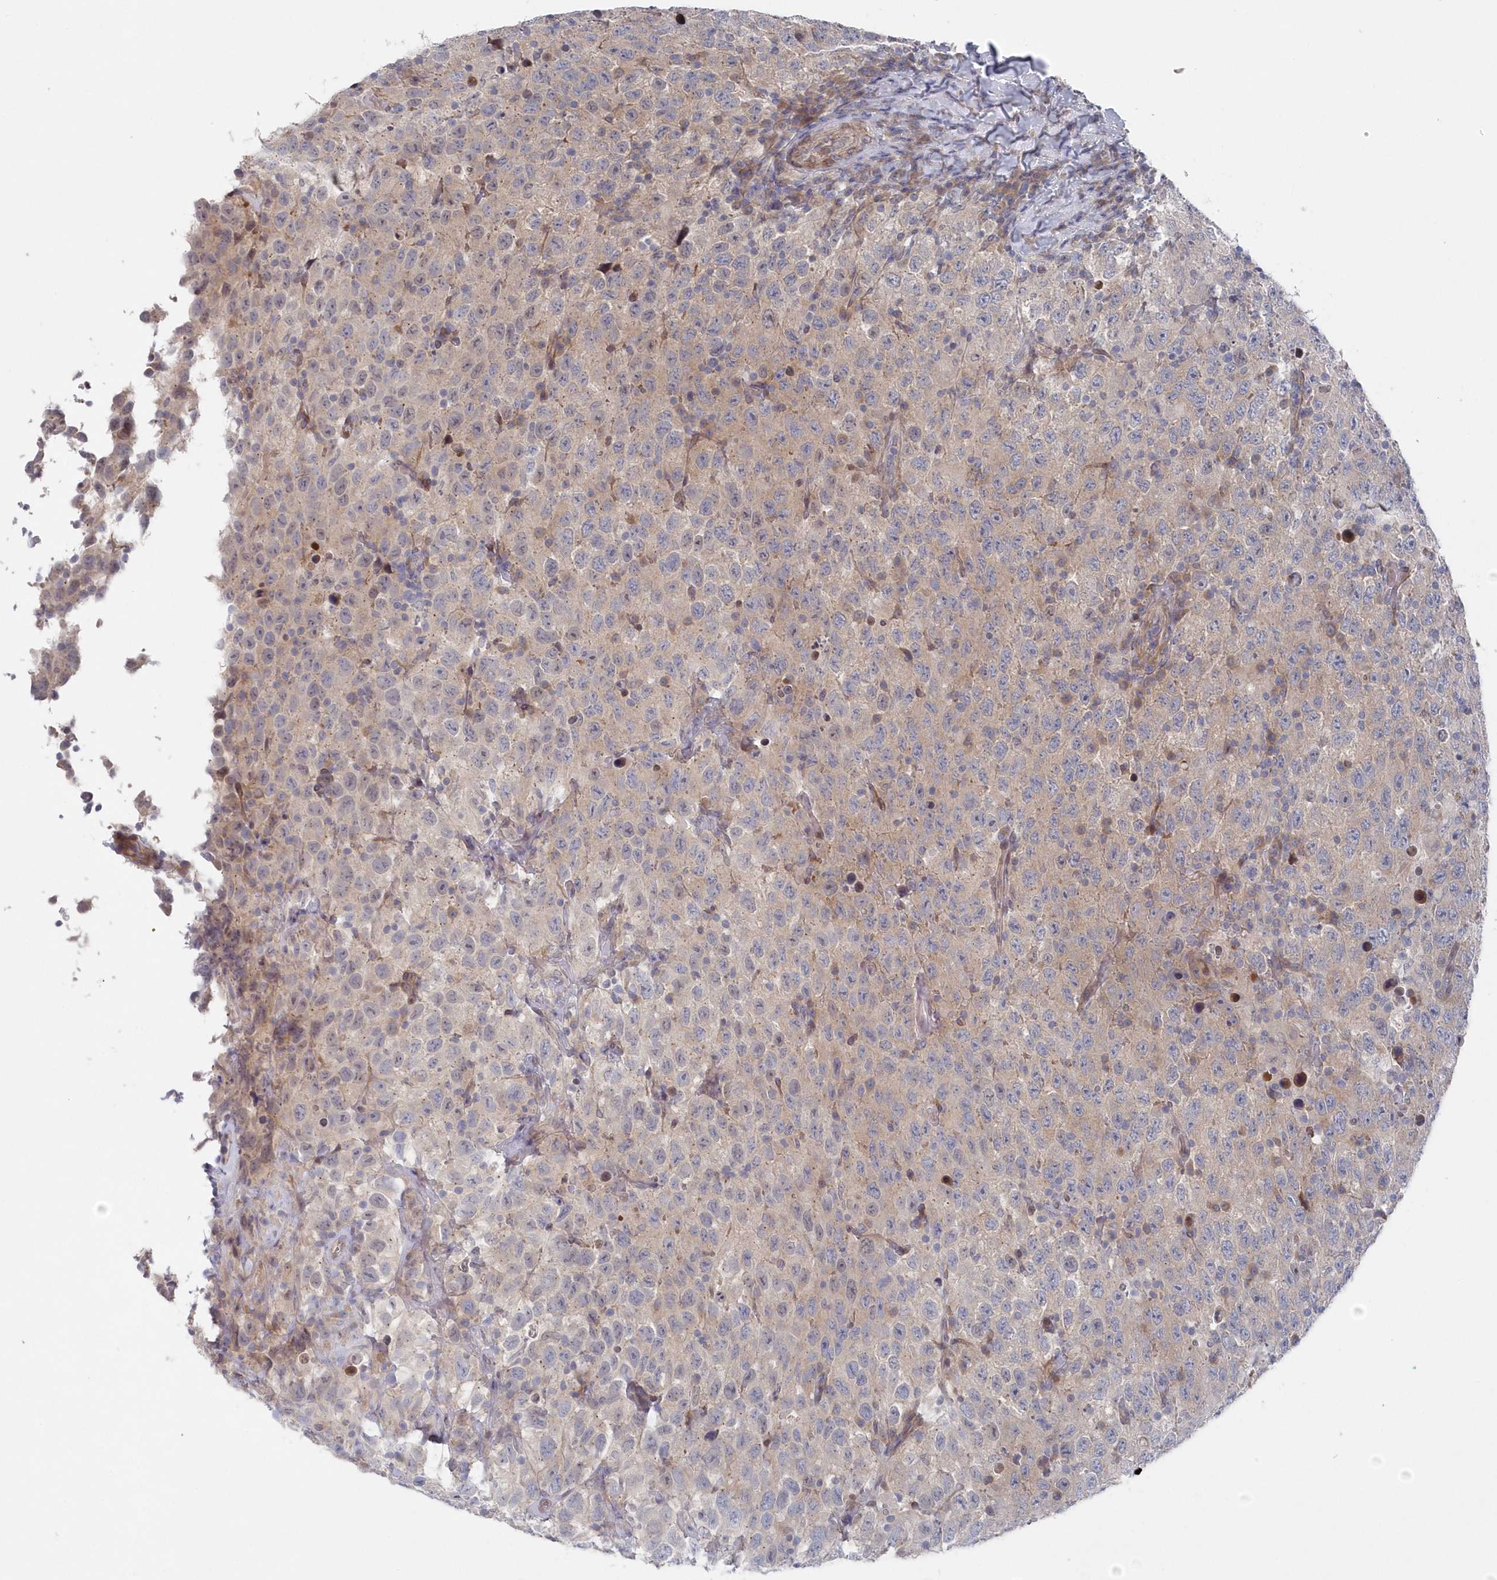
{"staining": {"intensity": "negative", "quantity": "none", "location": "none"}, "tissue": "testis cancer", "cell_type": "Tumor cells", "image_type": "cancer", "snomed": [{"axis": "morphology", "description": "Seminoma, NOS"}, {"axis": "topography", "description": "Testis"}], "caption": "High power microscopy photomicrograph of an IHC histopathology image of seminoma (testis), revealing no significant staining in tumor cells.", "gene": "KIAA1586", "patient": {"sex": "male", "age": 41}}